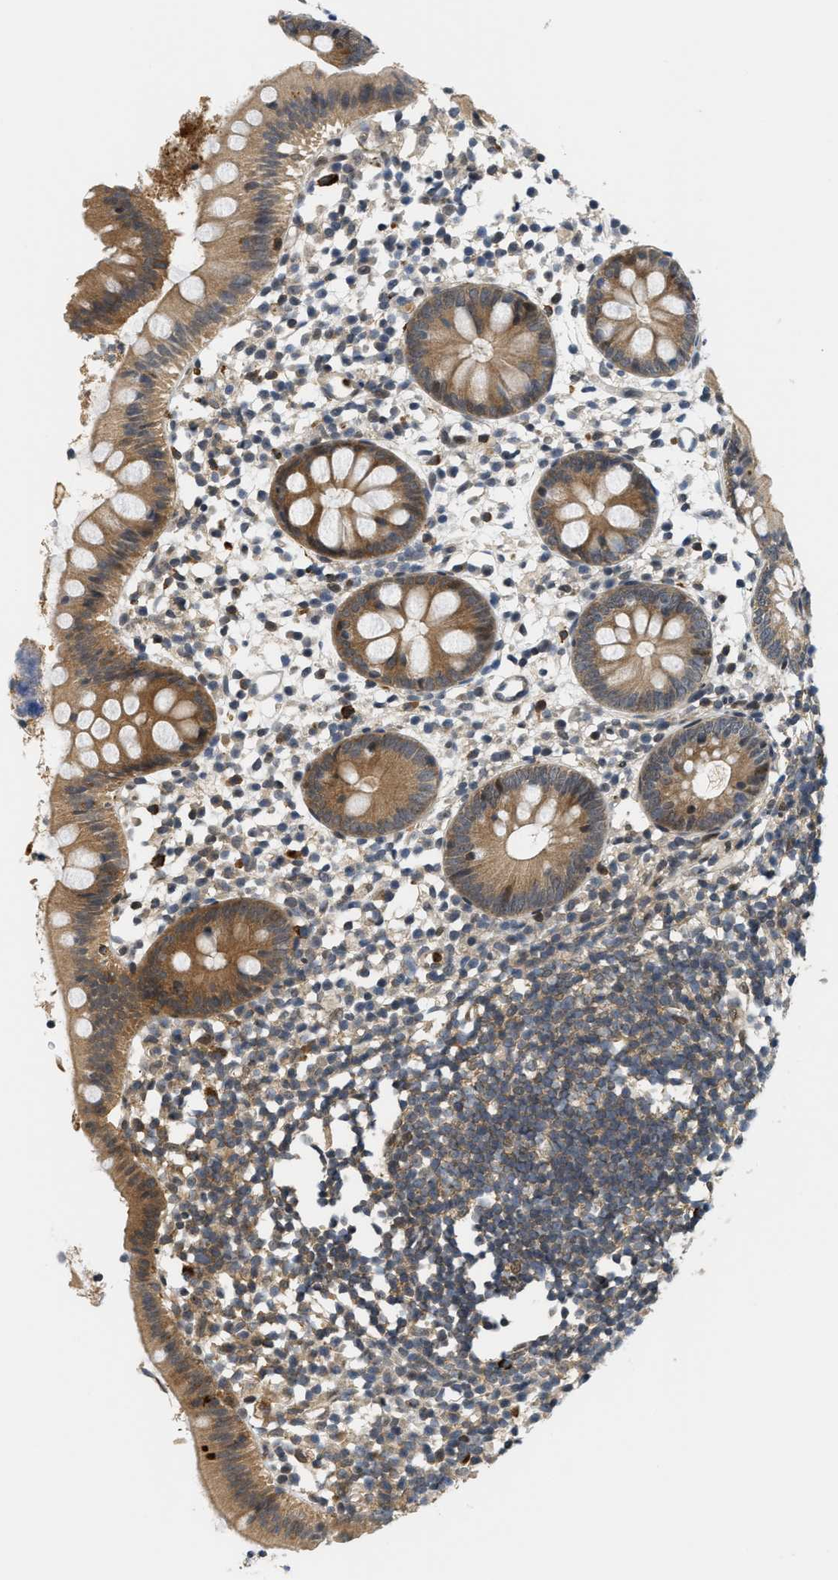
{"staining": {"intensity": "moderate", "quantity": ">75%", "location": "cytoplasmic/membranous"}, "tissue": "appendix", "cell_type": "Glandular cells", "image_type": "normal", "snomed": [{"axis": "morphology", "description": "Normal tissue, NOS"}, {"axis": "topography", "description": "Appendix"}], "caption": "Unremarkable appendix exhibits moderate cytoplasmic/membranous staining in about >75% of glandular cells.", "gene": "KMT2A", "patient": {"sex": "female", "age": 20}}